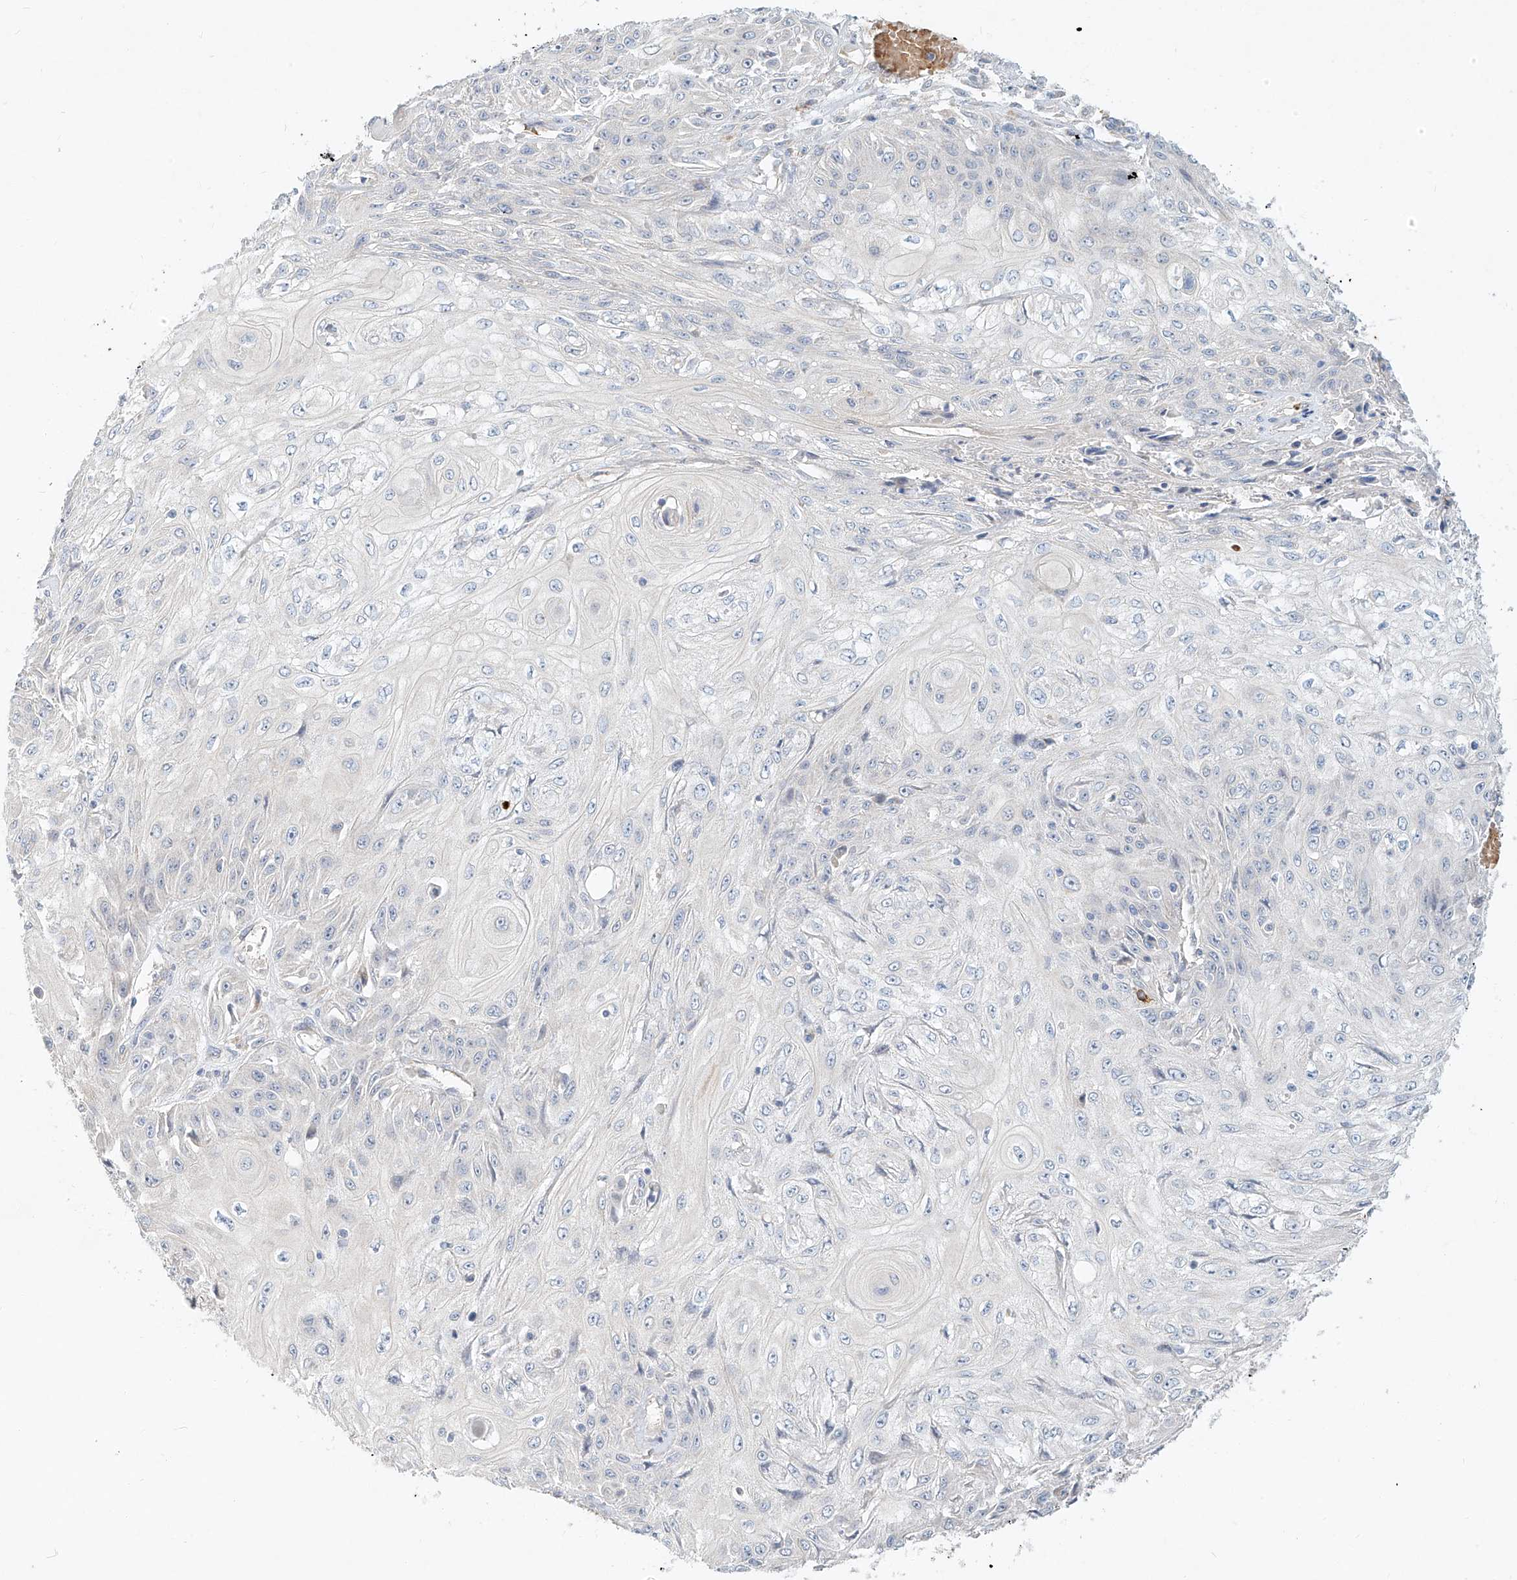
{"staining": {"intensity": "negative", "quantity": "none", "location": "none"}, "tissue": "skin cancer", "cell_type": "Tumor cells", "image_type": "cancer", "snomed": [{"axis": "morphology", "description": "Squamous cell carcinoma, NOS"}, {"axis": "morphology", "description": "Squamous cell carcinoma, metastatic, NOS"}, {"axis": "topography", "description": "Skin"}, {"axis": "topography", "description": "Lymph node"}], "caption": "Tumor cells show no significant positivity in metastatic squamous cell carcinoma (skin).", "gene": "SYTL3", "patient": {"sex": "male", "age": 75}}